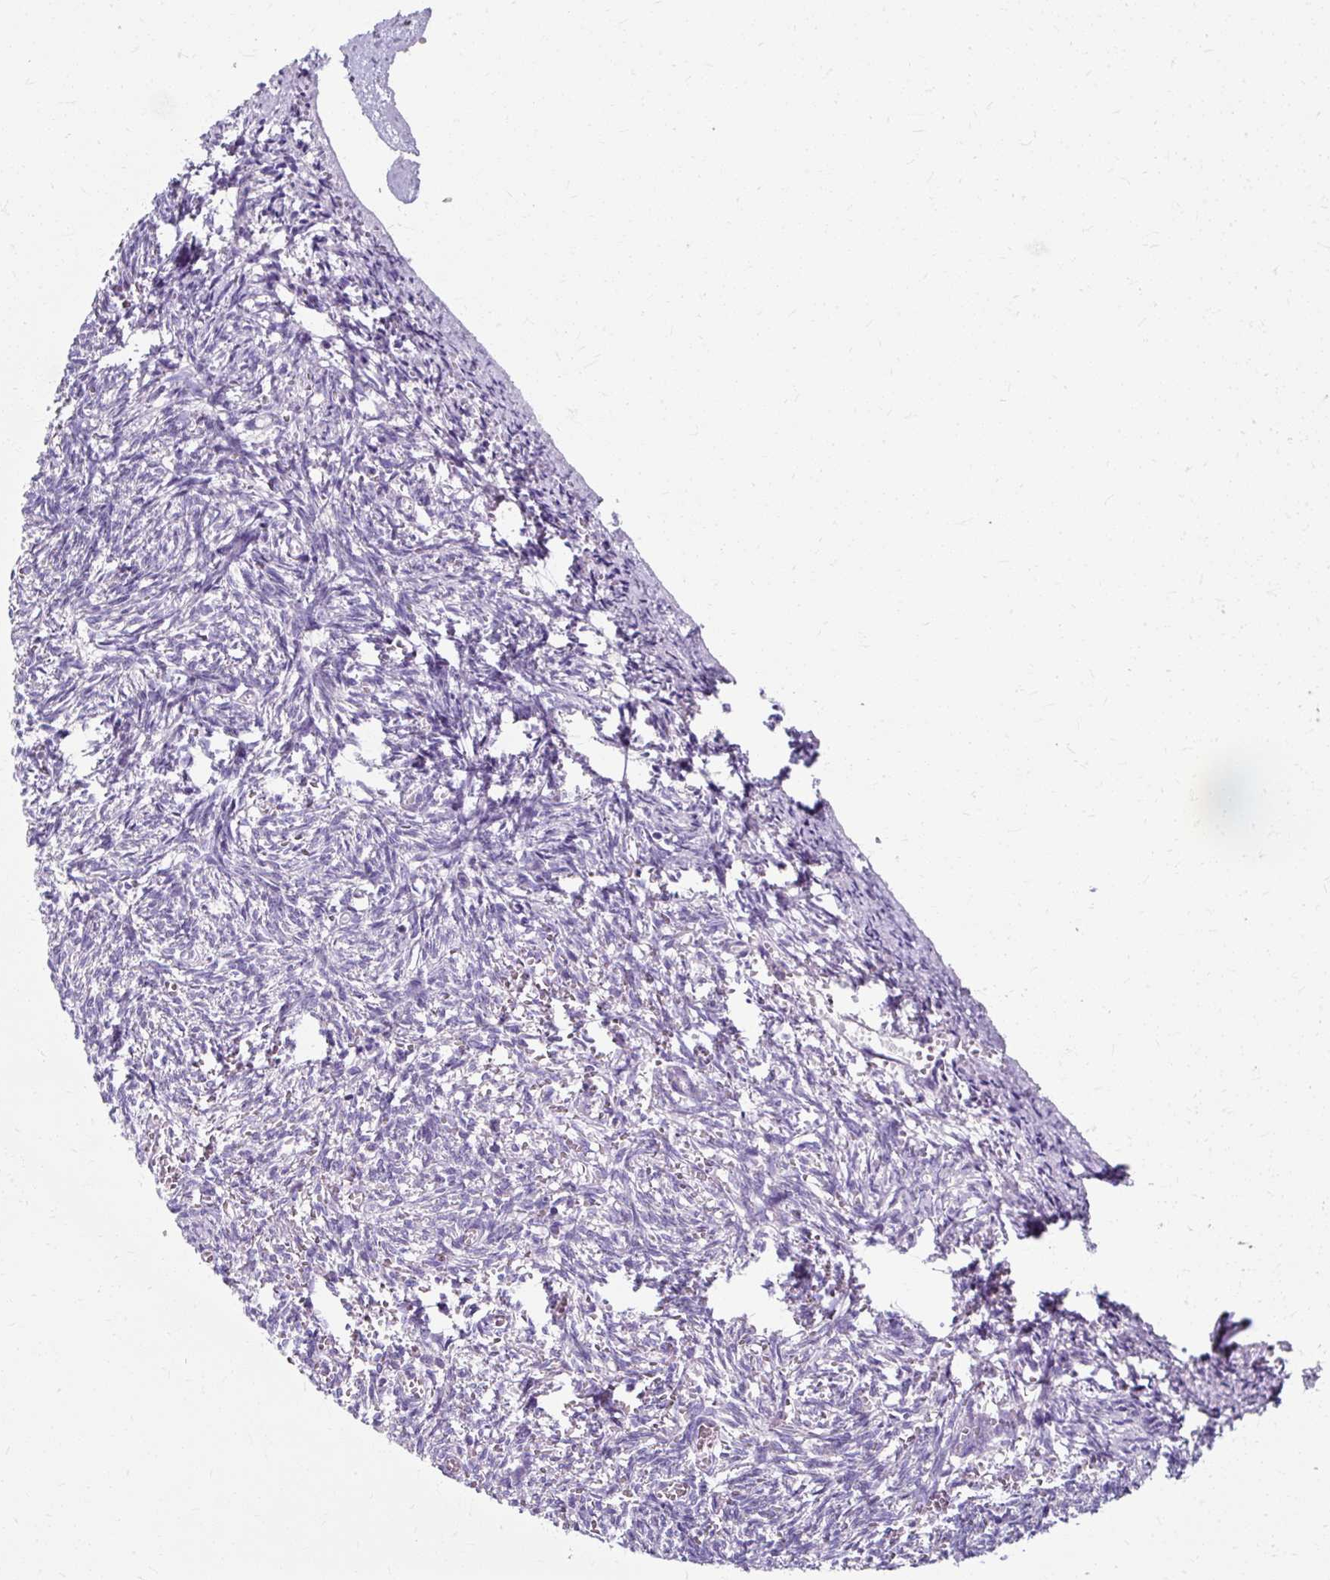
{"staining": {"intensity": "negative", "quantity": "none", "location": "none"}, "tissue": "ovary", "cell_type": "Ovarian stroma cells", "image_type": "normal", "snomed": [{"axis": "morphology", "description": "Normal tissue, NOS"}, {"axis": "topography", "description": "Ovary"}], "caption": "Immunohistochemical staining of benign human ovary exhibits no significant expression in ovarian stroma cells. (DAB (3,3'-diaminobenzidine) IHC visualized using brightfield microscopy, high magnification).", "gene": "ZNF555", "patient": {"sex": "female", "age": 67}}